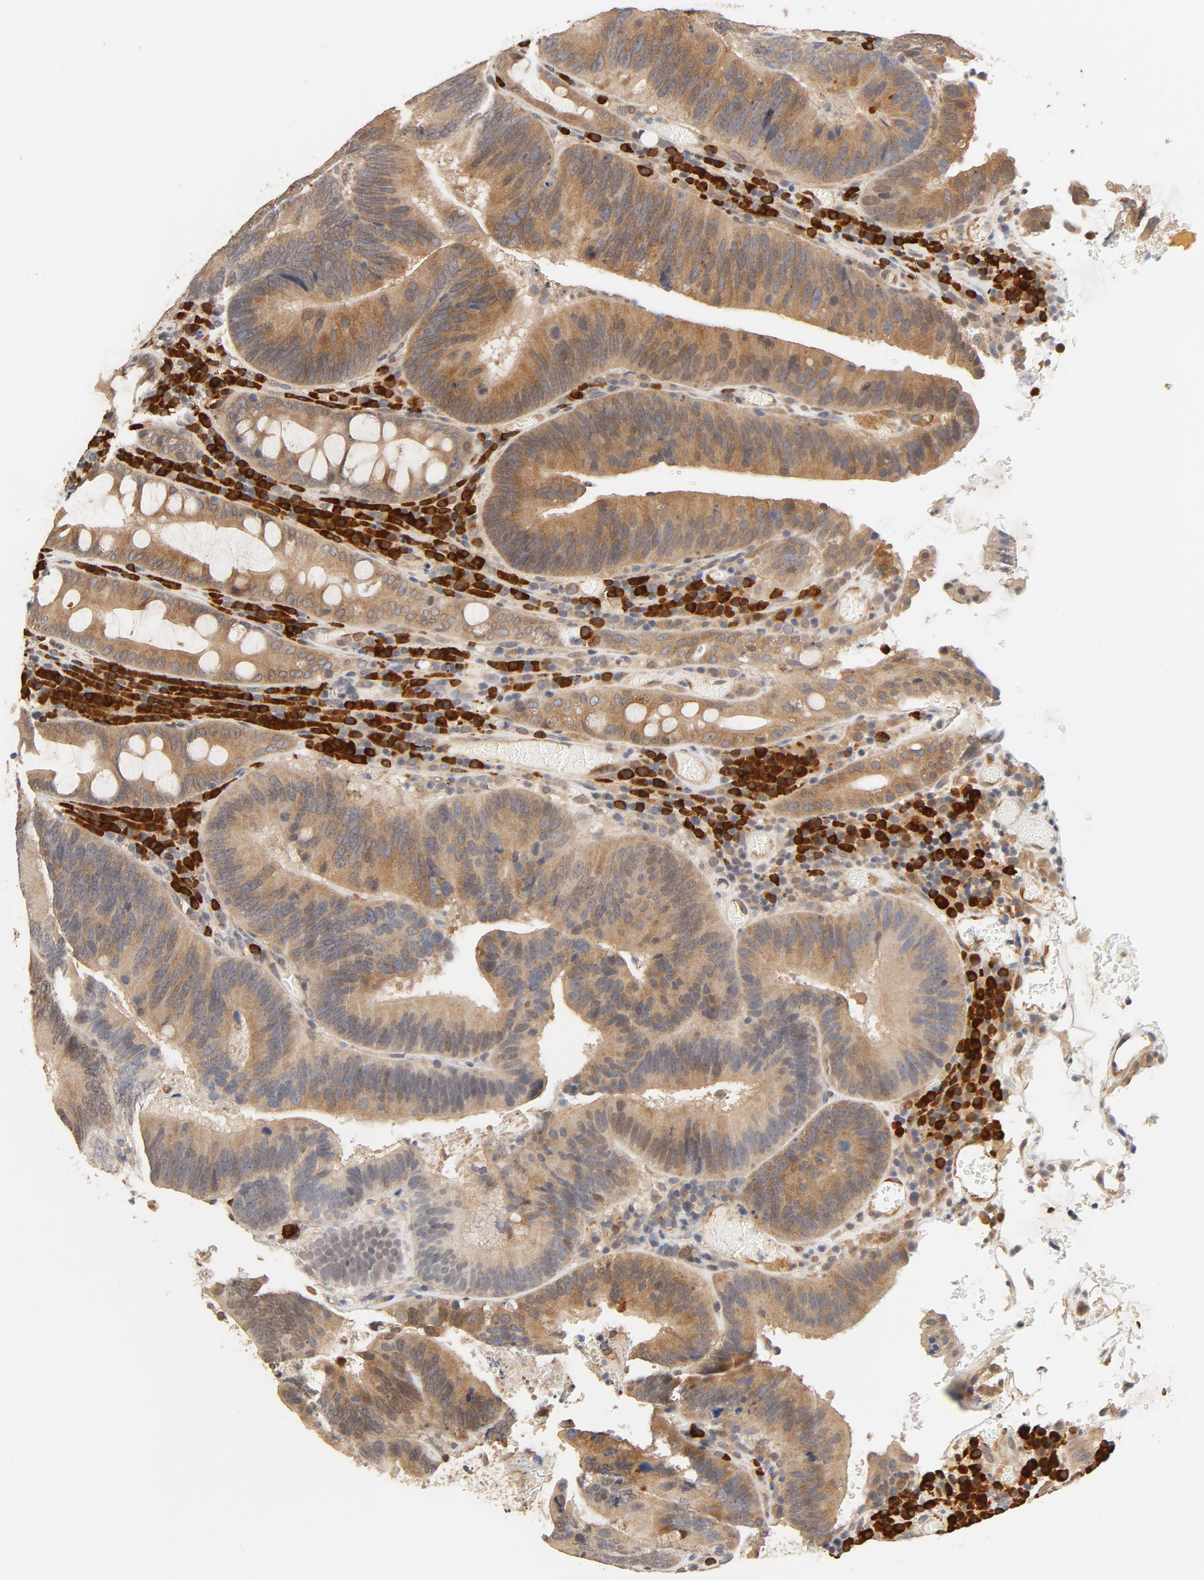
{"staining": {"intensity": "weak", "quantity": ">75%", "location": "cytoplasmic/membranous"}, "tissue": "colorectal cancer", "cell_type": "Tumor cells", "image_type": "cancer", "snomed": [{"axis": "morphology", "description": "Normal tissue, NOS"}, {"axis": "morphology", "description": "Adenocarcinoma, NOS"}, {"axis": "topography", "description": "Colon"}], "caption": "Brown immunohistochemical staining in adenocarcinoma (colorectal) shows weak cytoplasmic/membranous positivity in approximately >75% of tumor cells.", "gene": "UBE2J1", "patient": {"sex": "female", "age": 78}}